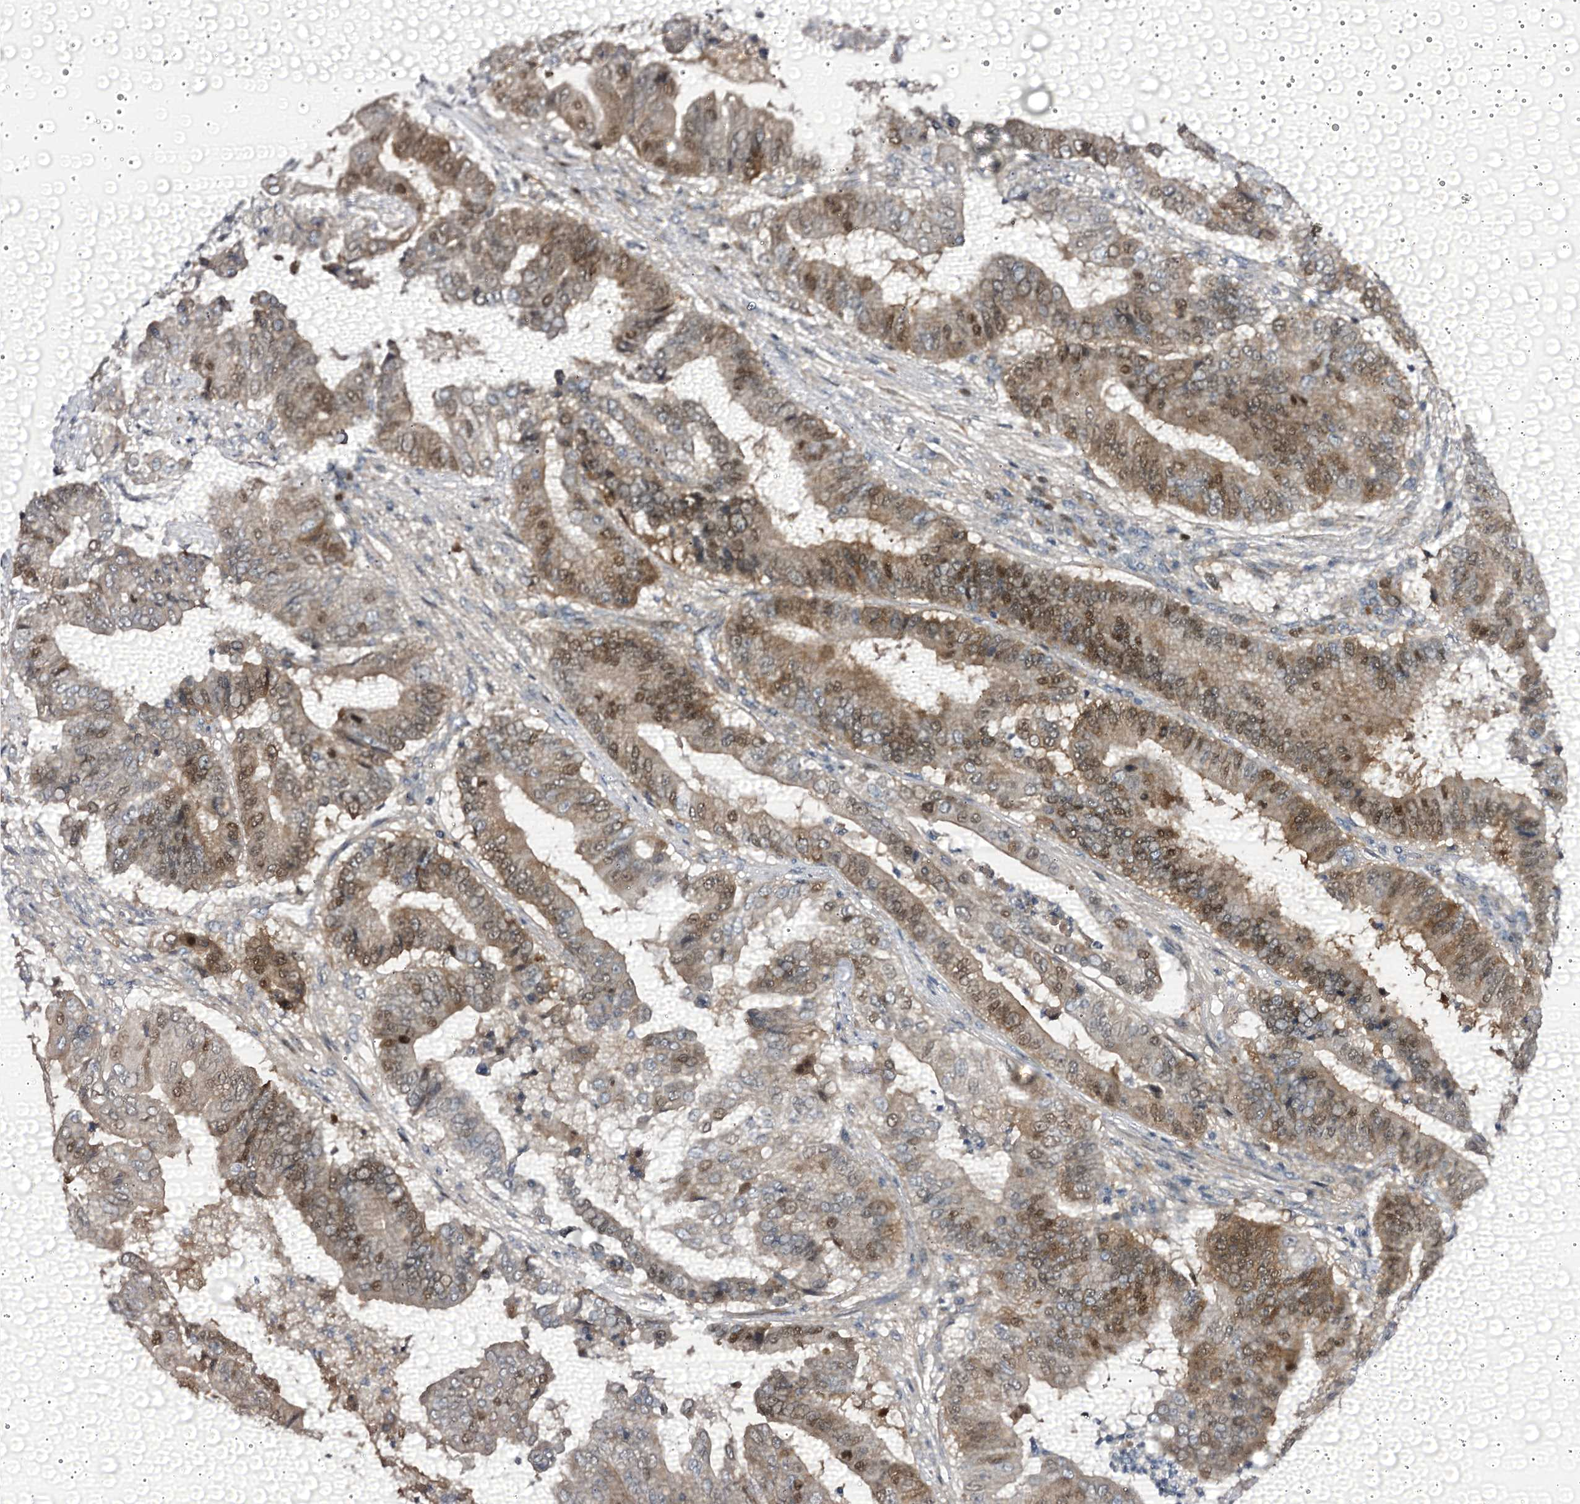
{"staining": {"intensity": "moderate", "quantity": "25%-75%", "location": "cytoplasmic/membranous,nuclear"}, "tissue": "pancreatic cancer", "cell_type": "Tumor cells", "image_type": "cancer", "snomed": [{"axis": "morphology", "description": "Adenocarcinoma, NOS"}, {"axis": "topography", "description": "Pancreas"}], "caption": "Pancreatic cancer (adenocarcinoma) stained with DAB IHC reveals medium levels of moderate cytoplasmic/membranous and nuclear expression in about 25%-75% of tumor cells.", "gene": "NCAPD2", "patient": {"sex": "female", "age": 77}}